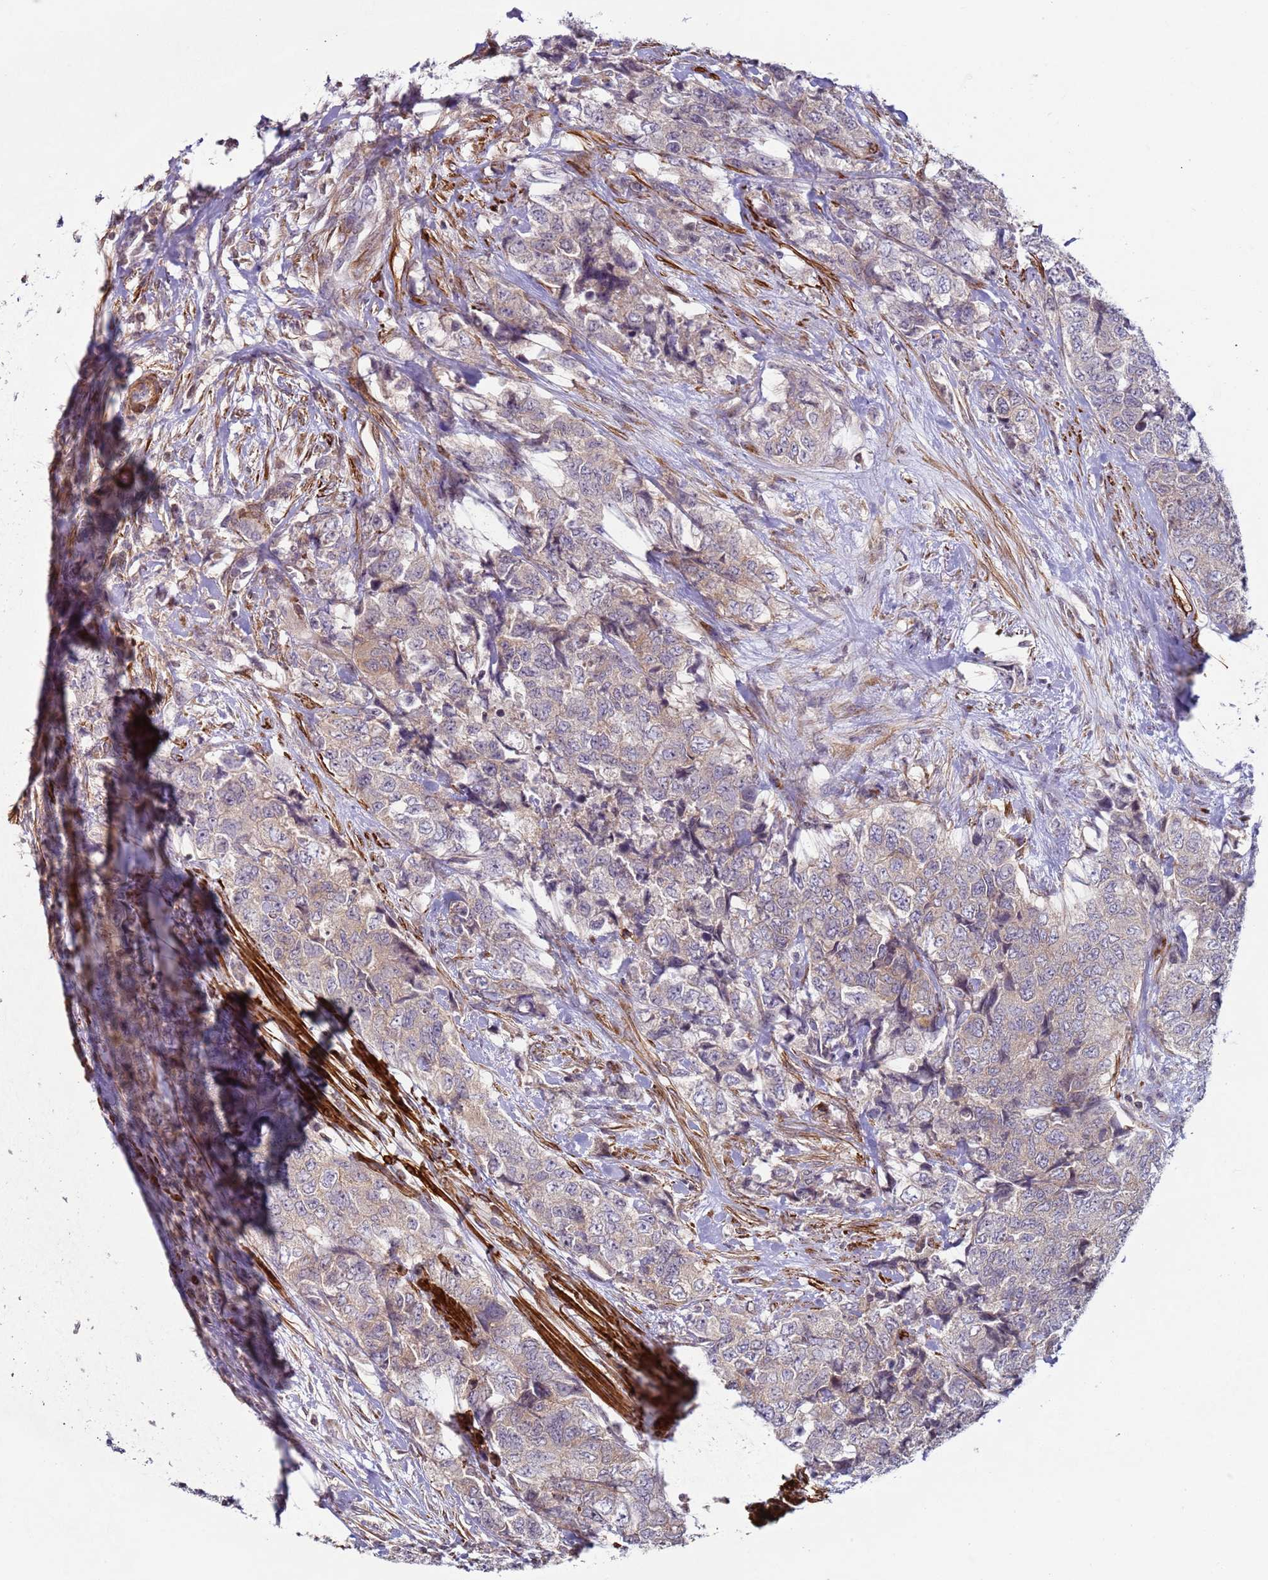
{"staining": {"intensity": "weak", "quantity": "25%-75%", "location": "cytoplasmic/membranous"}, "tissue": "urothelial cancer", "cell_type": "Tumor cells", "image_type": "cancer", "snomed": [{"axis": "morphology", "description": "Urothelial carcinoma, High grade"}, {"axis": "topography", "description": "Urinary bladder"}], "caption": "High-magnification brightfield microscopy of urothelial carcinoma (high-grade) stained with DAB (brown) and counterstained with hematoxylin (blue). tumor cells exhibit weak cytoplasmic/membranous expression is appreciated in about25%-75% of cells. (IHC, brightfield microscopy, high magnification).", "gene": "SNAPC4", "patient": {"sex": "female", "age": 78}}